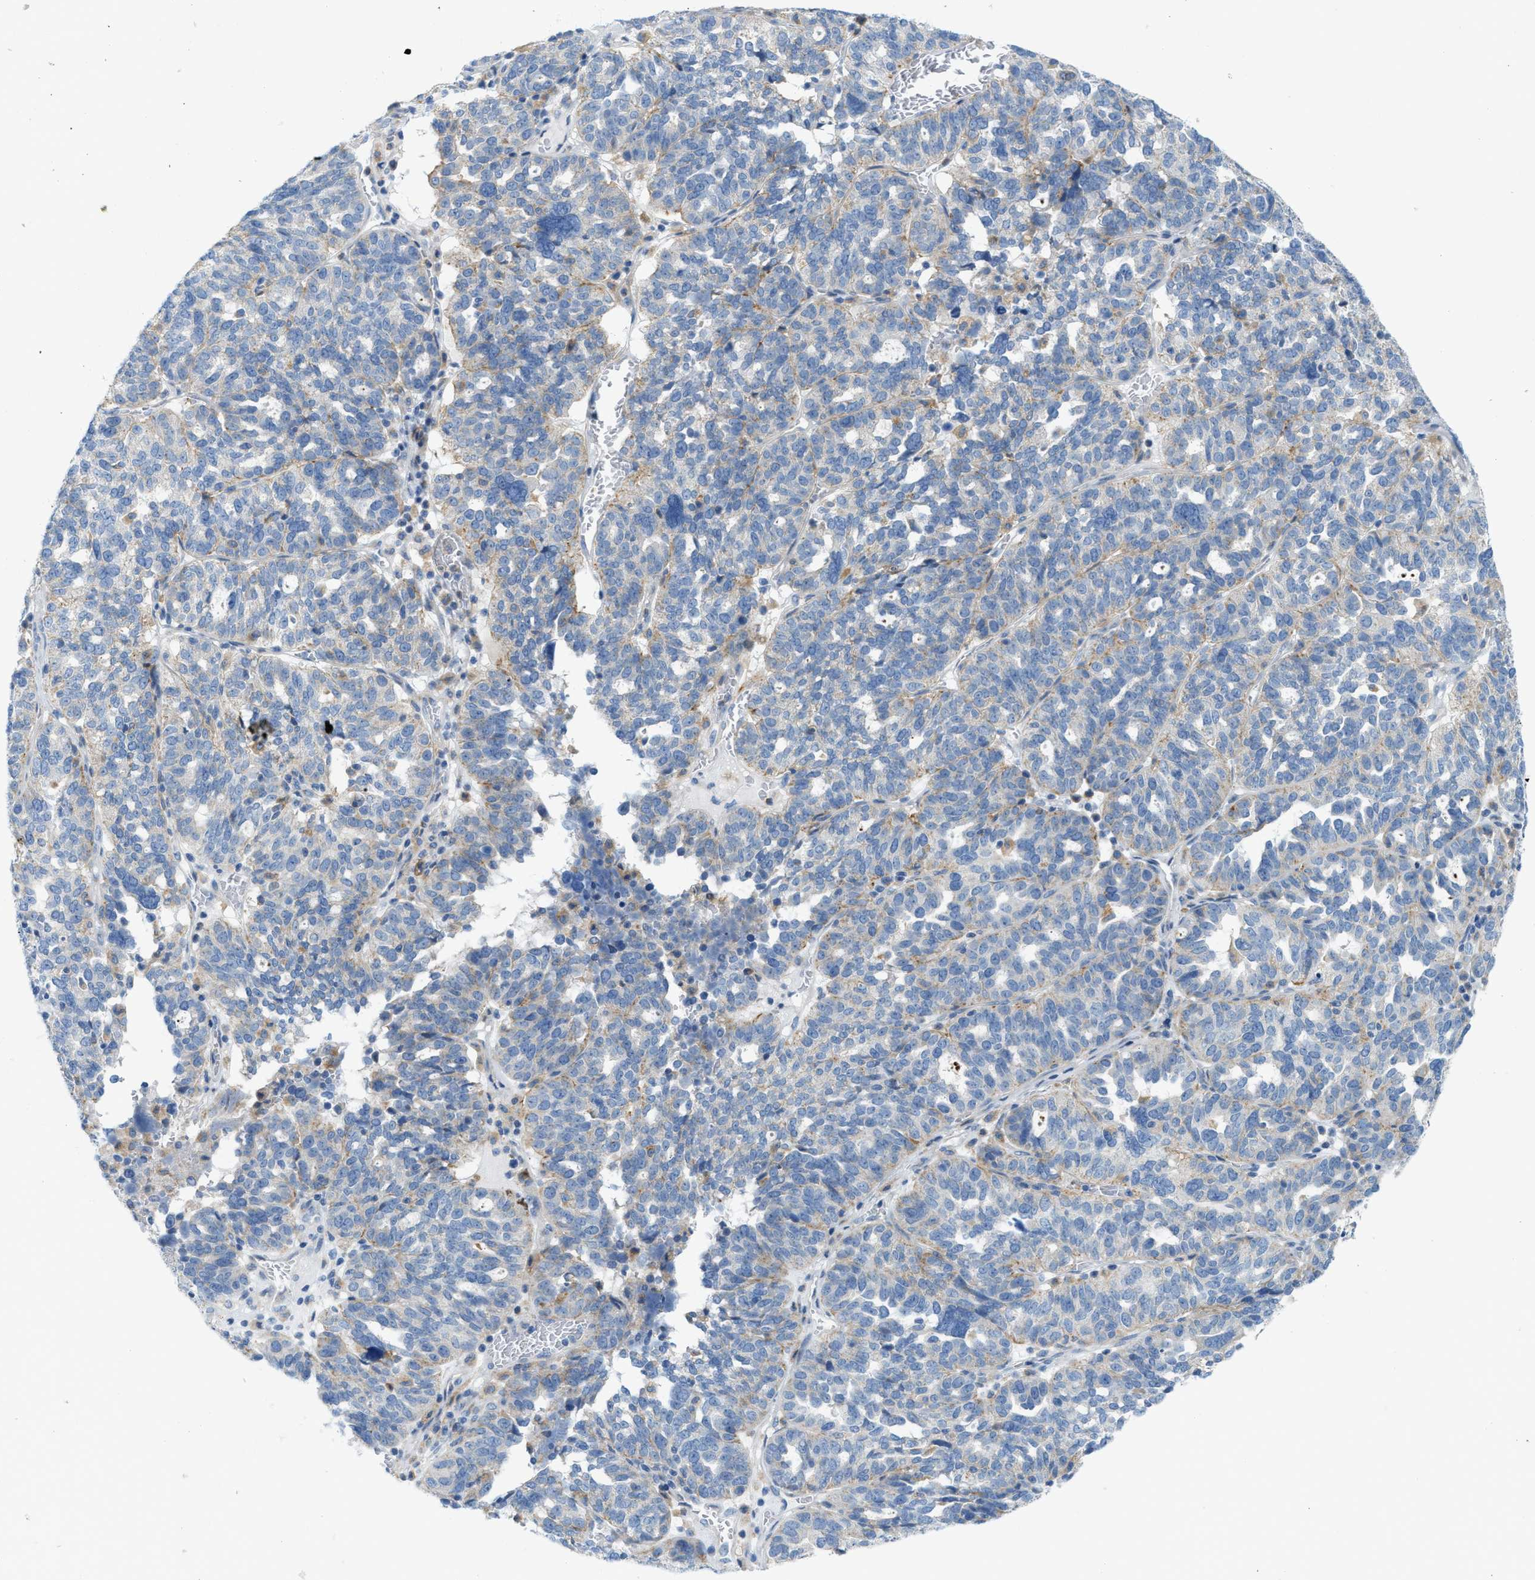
{"staining": {"intensity": "weak", "quantity": "<25%", "location": "cytoplasmic/membranous"}, "tissue": "ovarian cancer", "cell_type": "Tumor cells", "image_type": "cancer", "snomed": [{"axis": "morphology", "description": "Cystadenocarcinoma, serous, NOS"}, {"axis": "topography", "description": "Ovary"}], "caption": "Human ovarian cancer (serous cystadenocarcinoma) stained for a protein using immunohistochemistry reveals no staining in tumor cells.", "gene": "LMBRD1", "patient": {"sex": "female", "age": 59}}